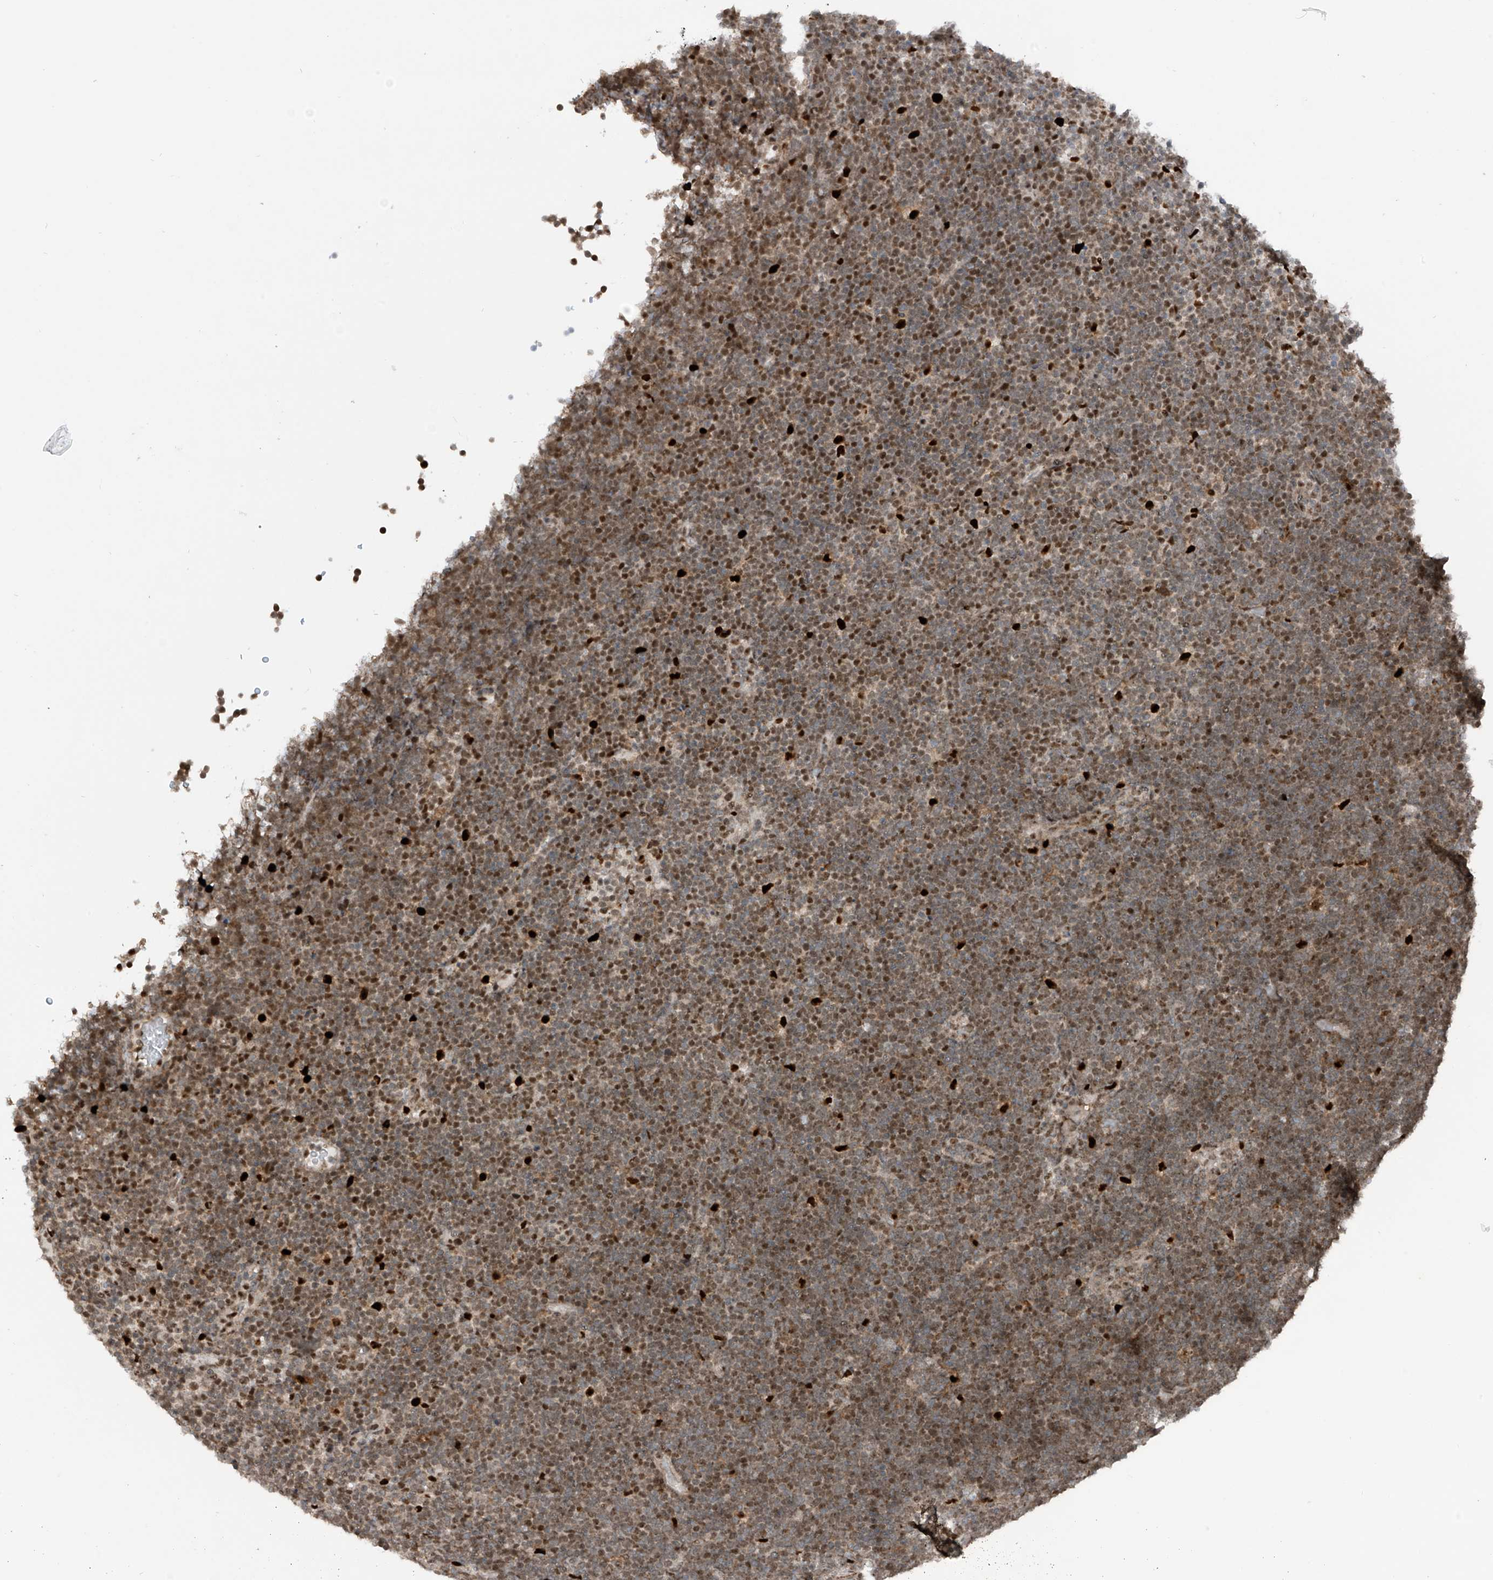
{"staining": {"intensity": "moderate", "quantity": "25%-75%", "location": "nuclear"}, "tissue": "lymphoma", "cell_type": "Tumor cells", "image_type": "cancer", "snomed": [{"axis": "morphology", "description": "Malignant lymphoma, non-Hodgkin's type, High grade"}, {"axis": "topography", "description": "Lymph node"}], "caption": "Protein staining reveals moderate nuclear staining in approximately 25%-75% of tumor cells in malignant lymphoma, non-Hodgkin's type (high-grade).", "gene": "REPIN1", "patient": {"sex": "male", "age": 13}}